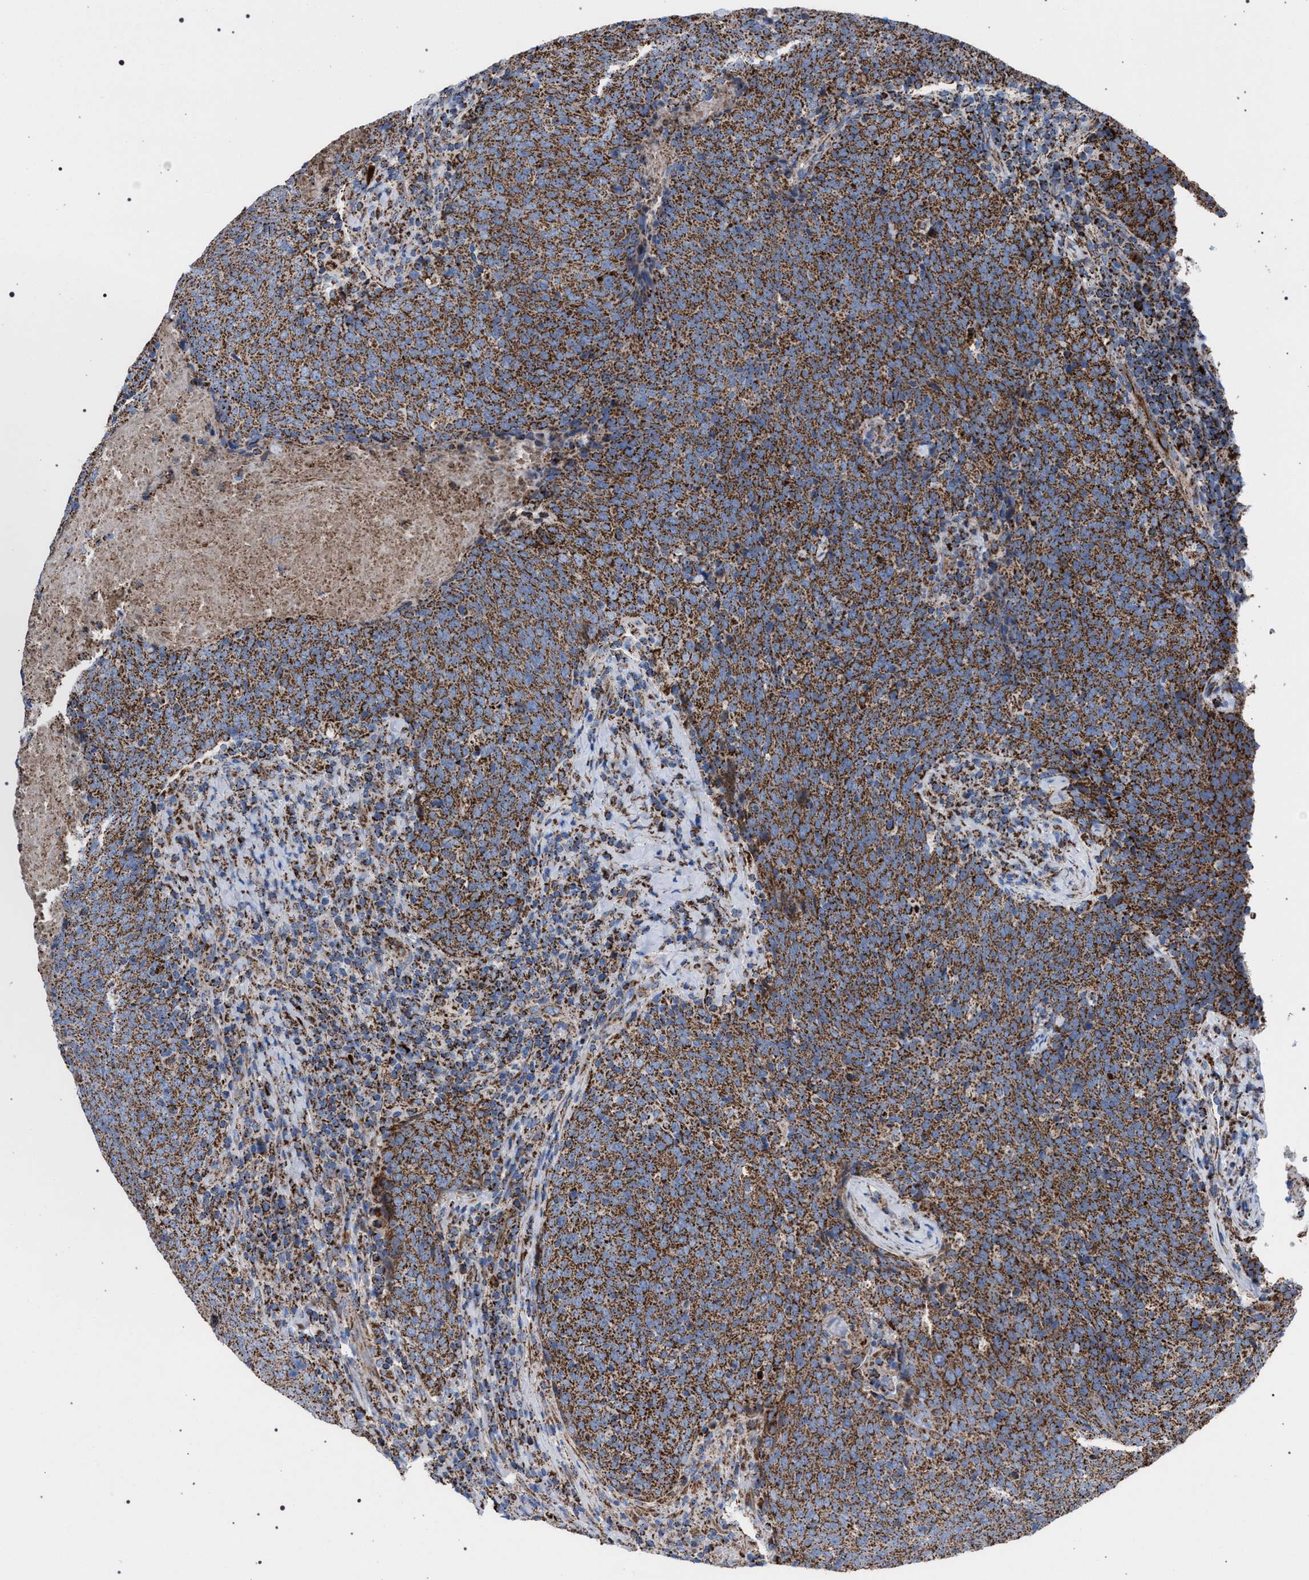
{"staining": {"intensity": "moderate", "quantity": ">75%", "location": "cytoplasmic/membranous"}, "tissue": "head and neck cancer", "cell_type": "Tumor cells", "image_type": "cancer", "snomed": [{"axis": "morphology", "description": "Squamous cell carcinoma, NOS"}, {"axis": "morphology", "description": "Squamous cell carcinoma, metastatic, NOS"}, {"axis": "topography", "description": "Lymph node"}, {"axis": "topography", "description": "Head-Neck"}], "caption": "This micrograph exhibits head and neck metastatic squamous cell carcinoma stained with immunohistochemistry (IHC) to label a protein in brown. The cytoplasmic/membranous of tumor cells show moderate positivity for the protein. Nuclei are counter-stained blue.", "gene": "VPS13A", "patient": {"sex": "male", "age": 62}}